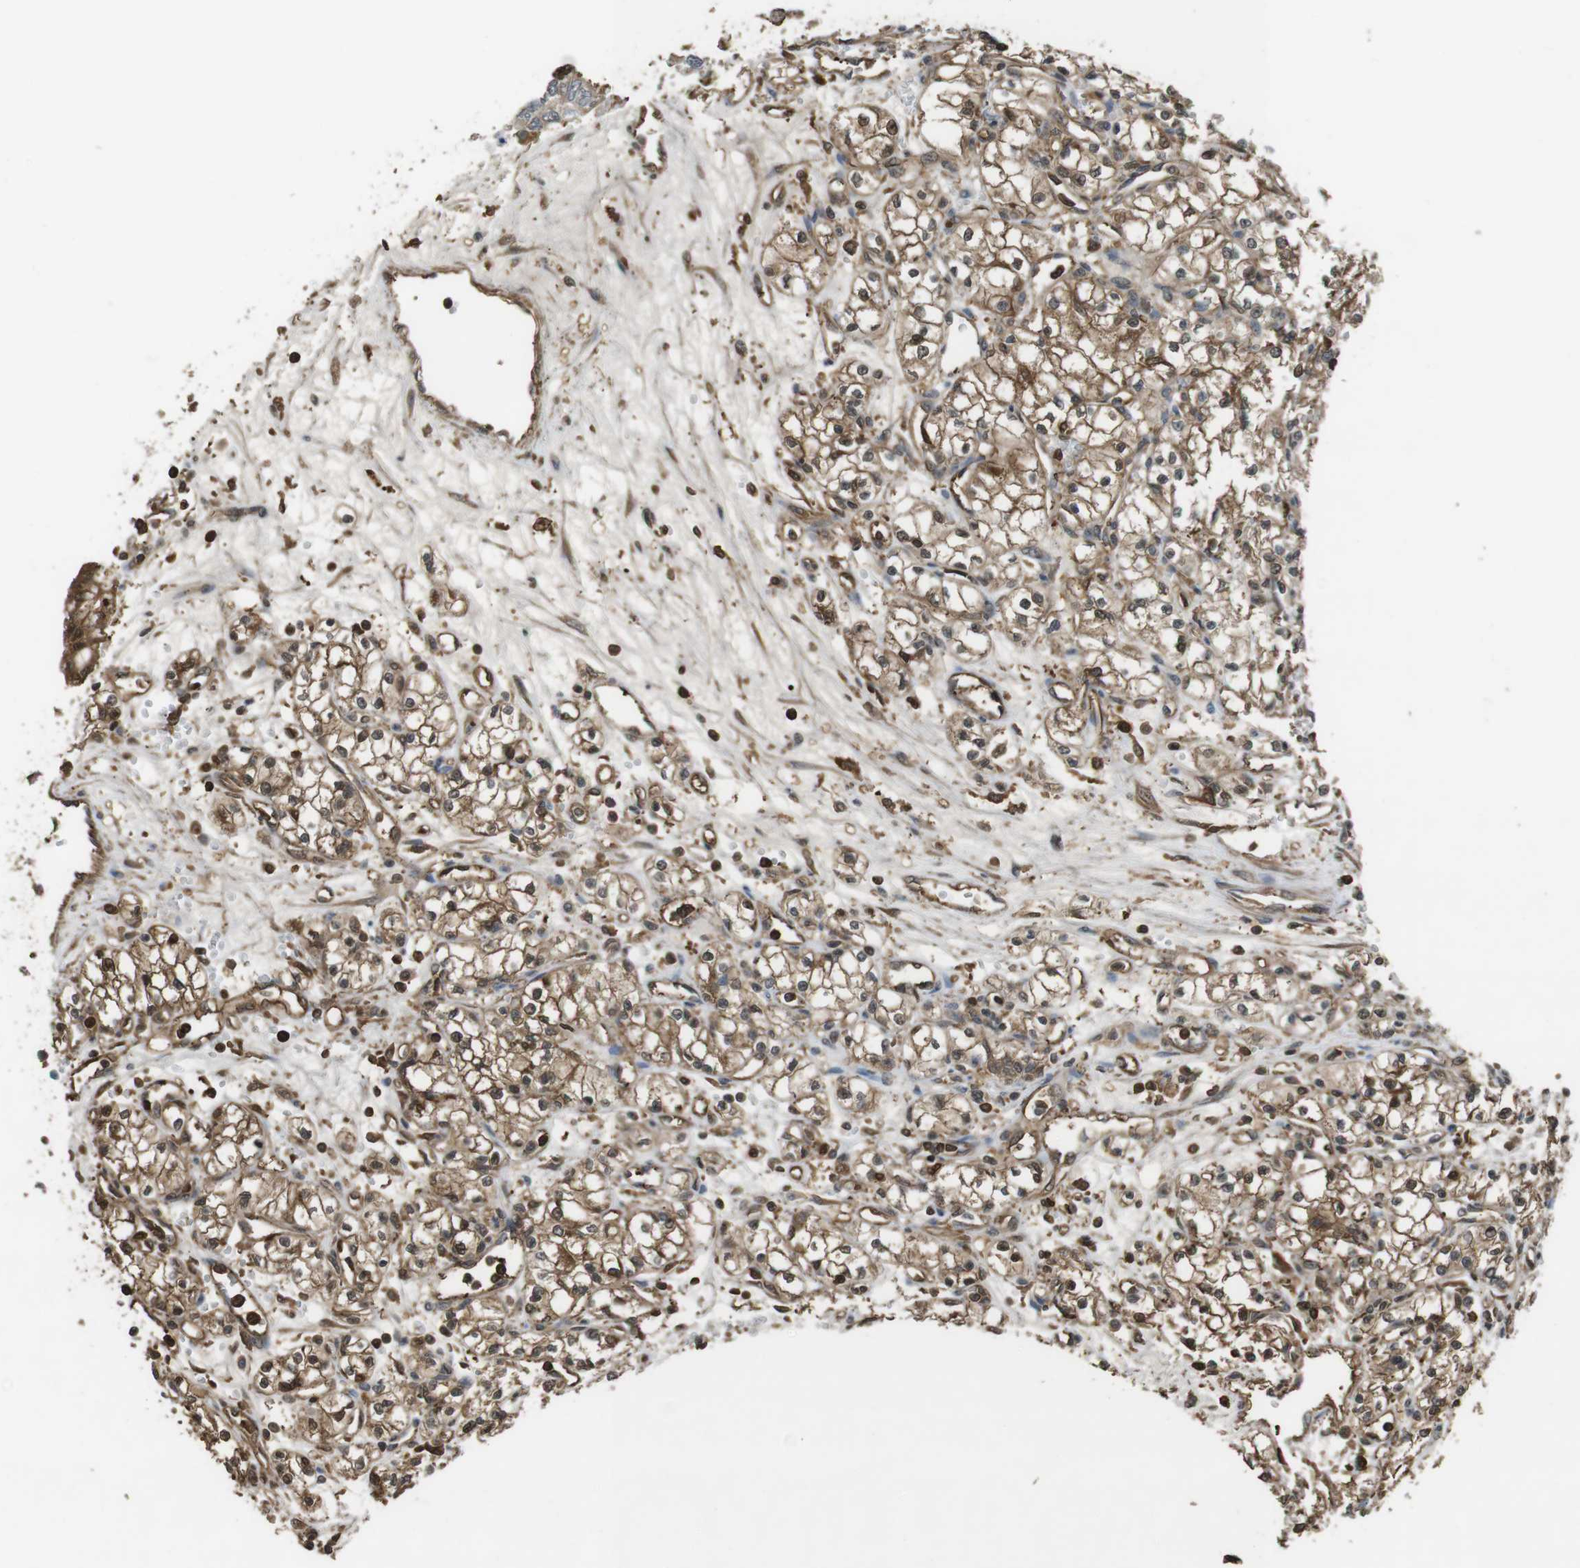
{"staining": {"intensity": "moderate", "quantity": ">75%", "location": "cytoplasmic/membranous"}, "tissue": "renal cancer", "cell_type": "Tumor cells", "image_type": "cancer", "snomed": [{"axis": "morphology", "description": "Normal tissue, NOS"}, {"axis": "morphology", "description": "Adenocarcinoma, NOS"}, {"axis": "topography", "description": "Kidney"}], "caption": "Protein staining reveals moderate cytoplasmic/membranous expression in approximately >75% of tumor cells in renal cancer.", "gene": "ARHGDIA", "patient": {"sex": "male", "age": 59}}